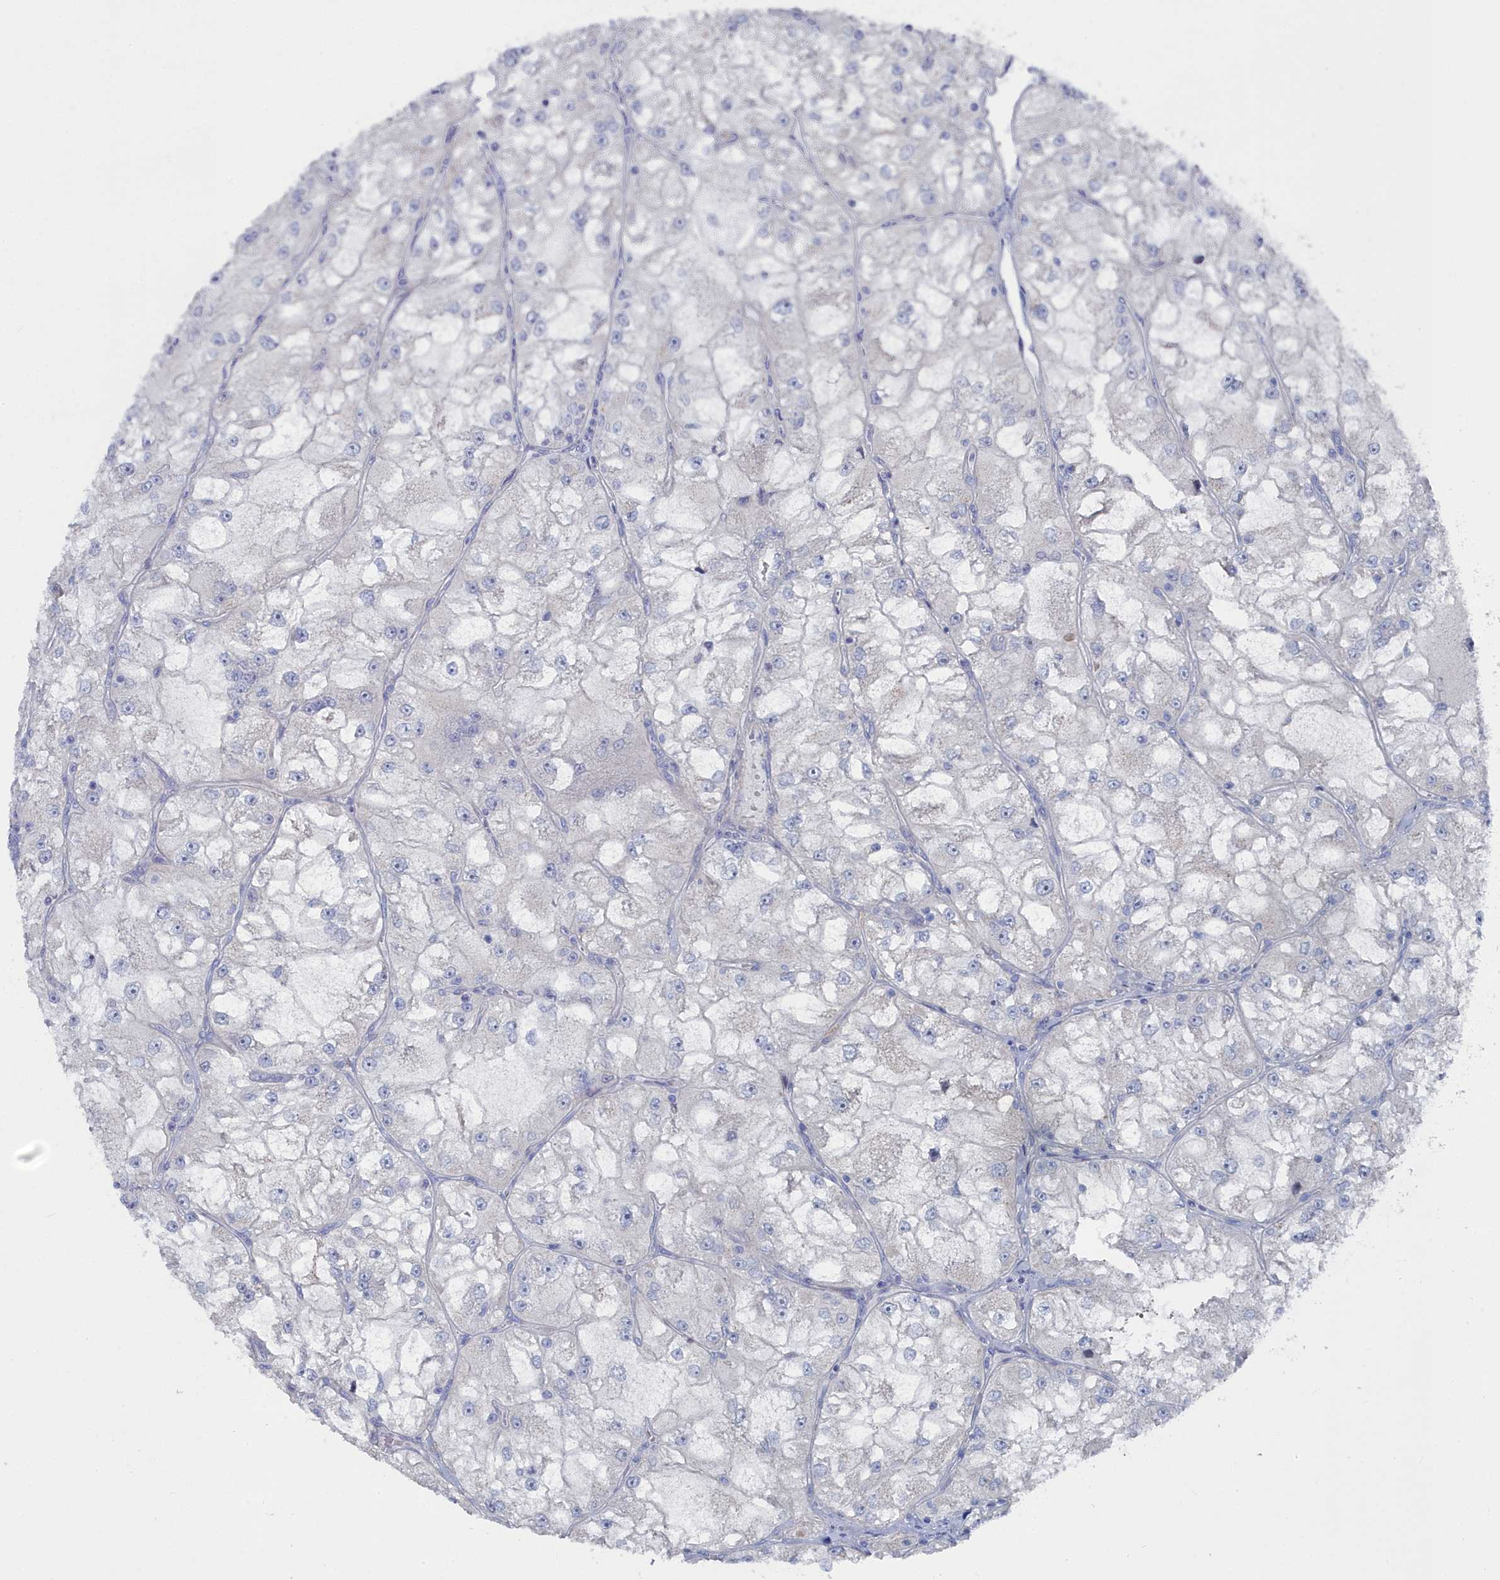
{"staining": {"intensity": "negative", "quantity": "none", "location": "none"}, "tissue": "renal cancer", "cell_type": "Tumor cells", "image_type": "cancer", "snomed": [{"axis": "morphology", "description": "Adenocarcinoma, NOS"}, {"axis": "topography", "description": "Kidney"}], "caption": "This is an IHC image of human renal adenocarcinoma. There is no staining in tumor cells.", "gene": "SHISAL2A", "patient": {"sex": "female", "age": 72}}